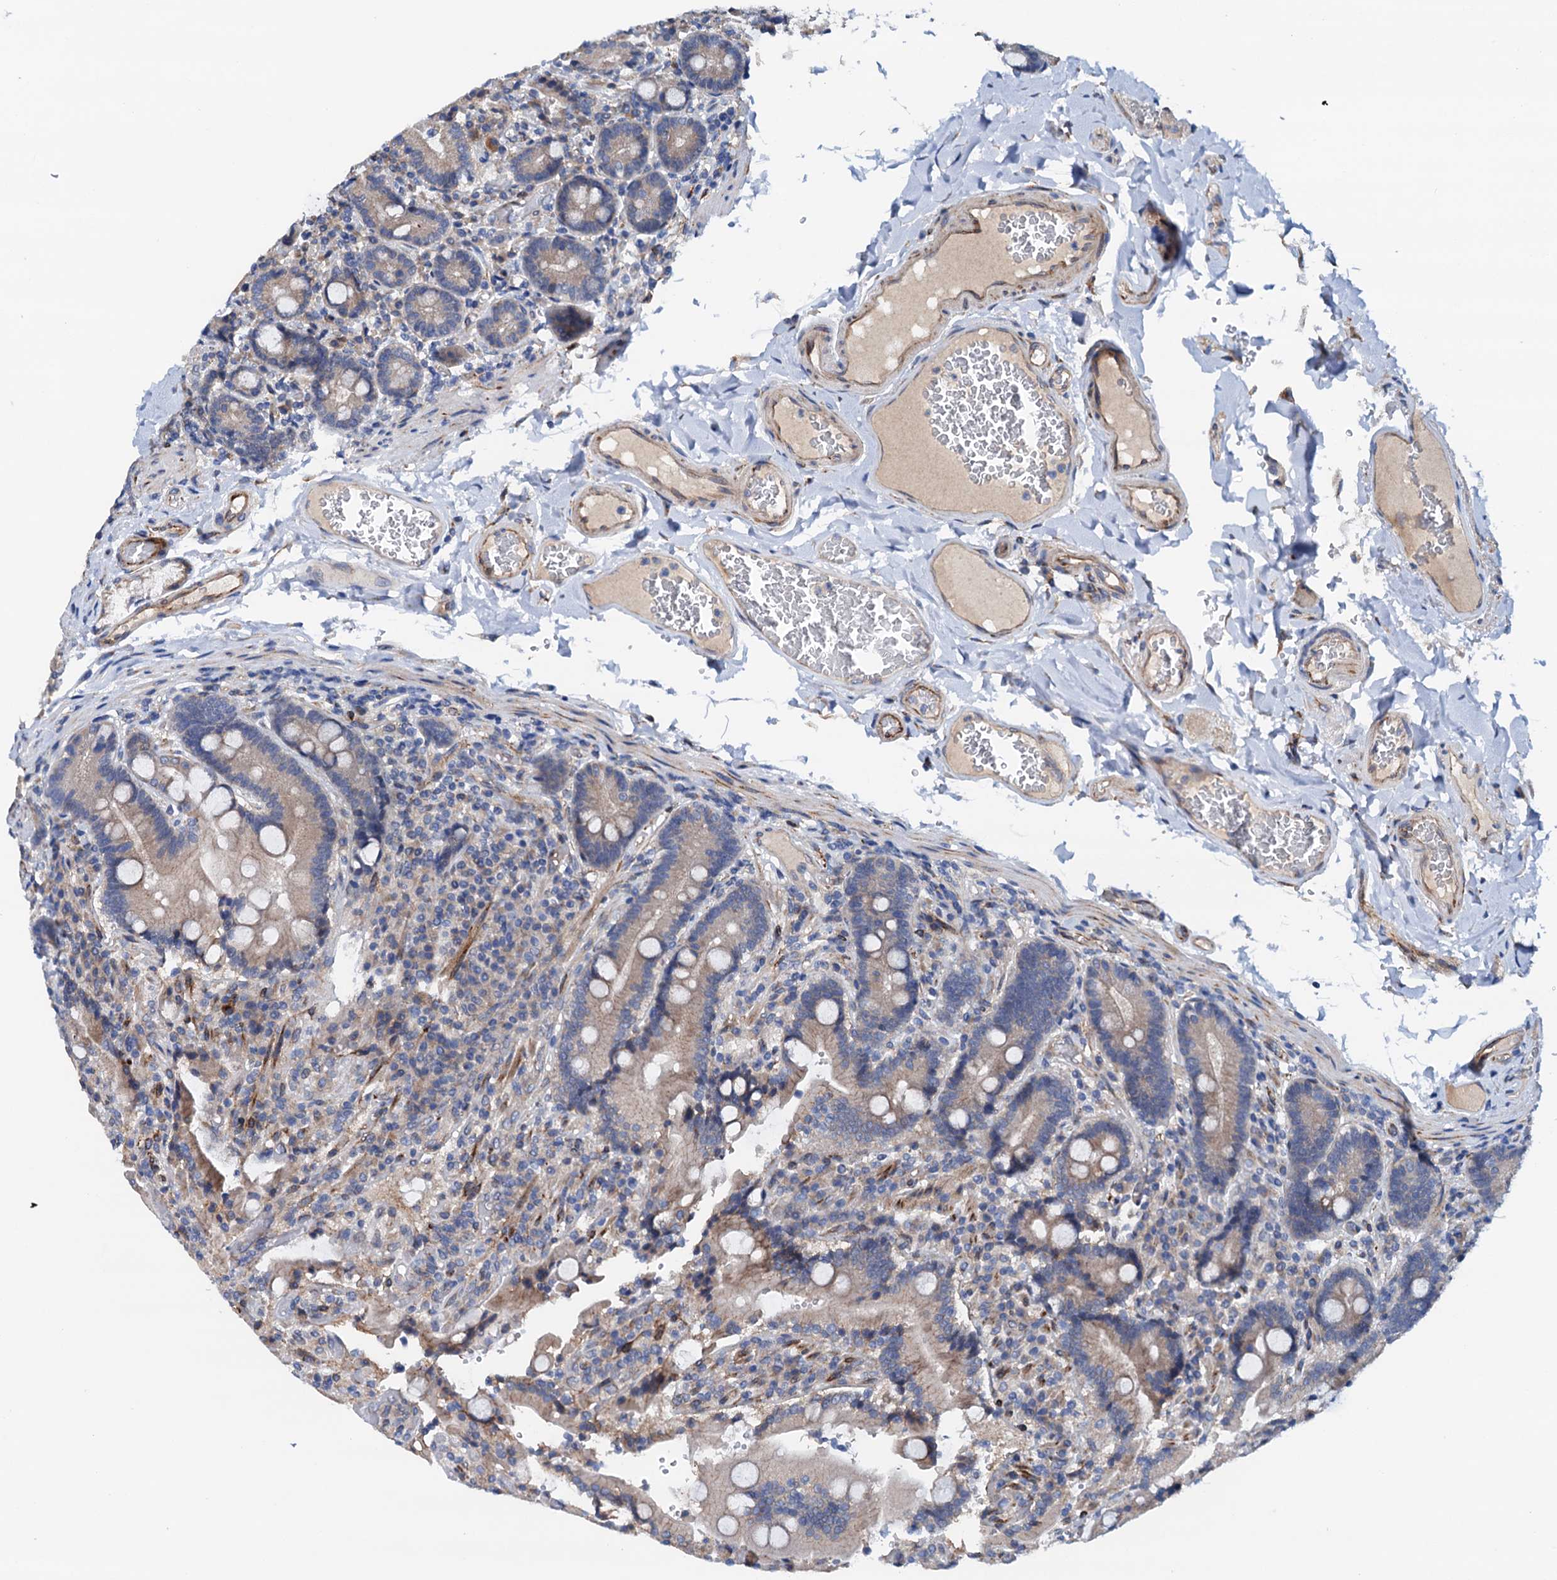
{"staining": {"intensity": "moderate", "quantity": "25%-75%", "location": "cytoplasmic/membranous"}, "tissue": "duodenum", "cell_type": "Glandular cells", "image_type": "normal", "snomed": [{"axis": "morphology", "description": "Normal tissue, NOS"}, {"axis": "topography", "description": "Duodenum"}], "caption": "Brown immunohistochemical staining in normal human duodenum shows moderate cytoplasmic/membranous staining in approximately 25%-75% of glandular cells. (DAB (3,3'-diaminobenzidine) IHC with brightfield microscopy, high magnification).", "gene": "RASSF9", "patient": {"sex": "female", "age": 62}}